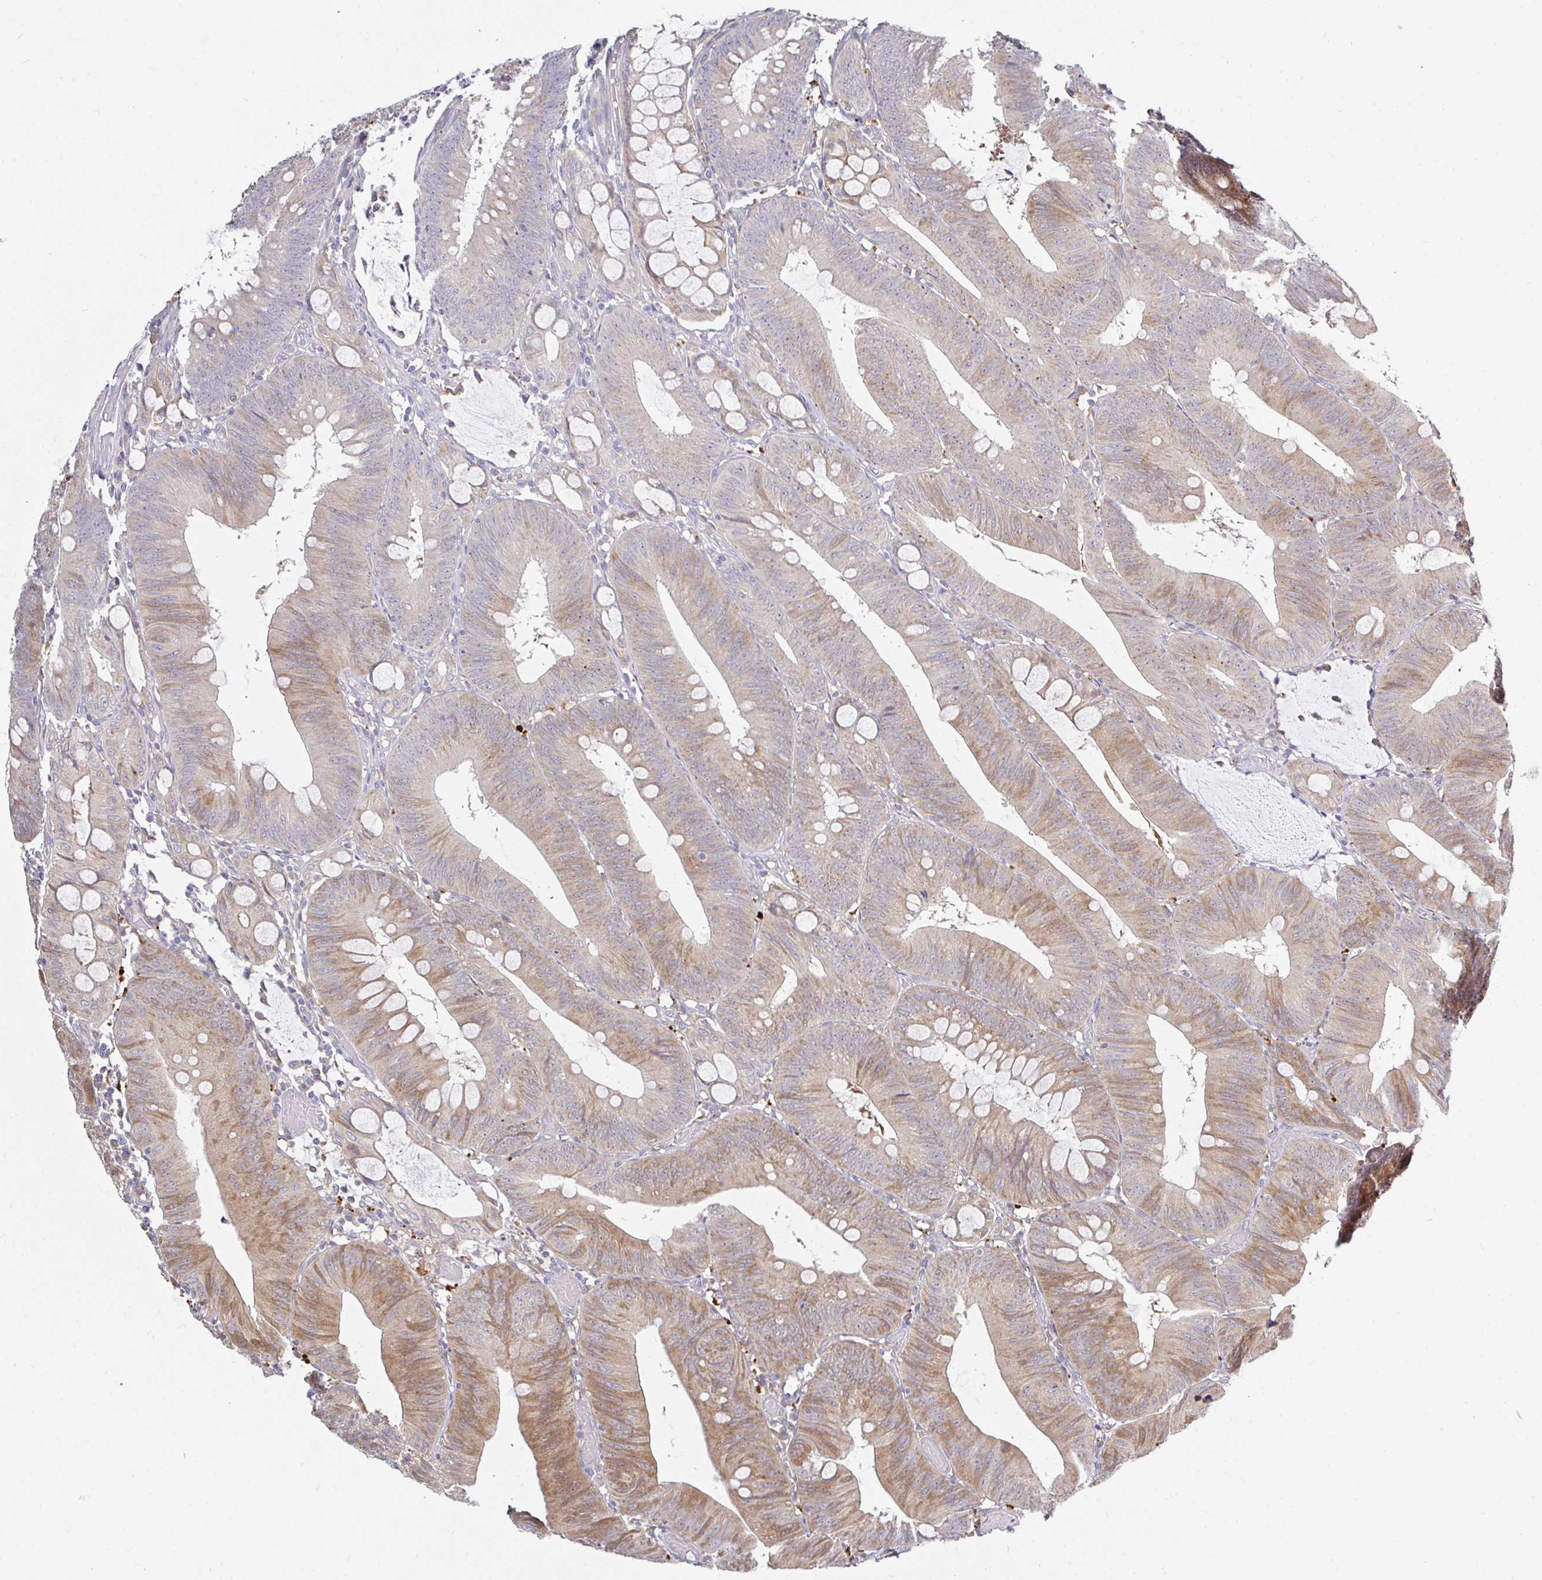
{"staining": {"intensity": "moderate", "quantity": ">75%", "location": "cytoplasmic/membranous"}, "tissue": "colorectal cancer", "cell_type": "Tumor cells", "image_type": "cancer", "snomed": [{"axis": "morphology", "description": "Adenocarcinoma, NOS"}, {"axis": "topography", "description": "Colon"}], "caption": "Immunohistochemistry (IHC) staining of colorectal cancer (adenocarcinoma), which reveals medium levels of moderate cytoplasmic/membranous positivity in approximately >75% of tumor cells indicating moderate cytoplasmic/membranous protein positivity. The staining was performed using DAB (3,3'-diaminobenzidine) (brown) for protein detection and nuclei were counterstained in hematoxylin (blue).", "gene": "ZNF33A", "patient": {"sex": "male", "age": 84}}